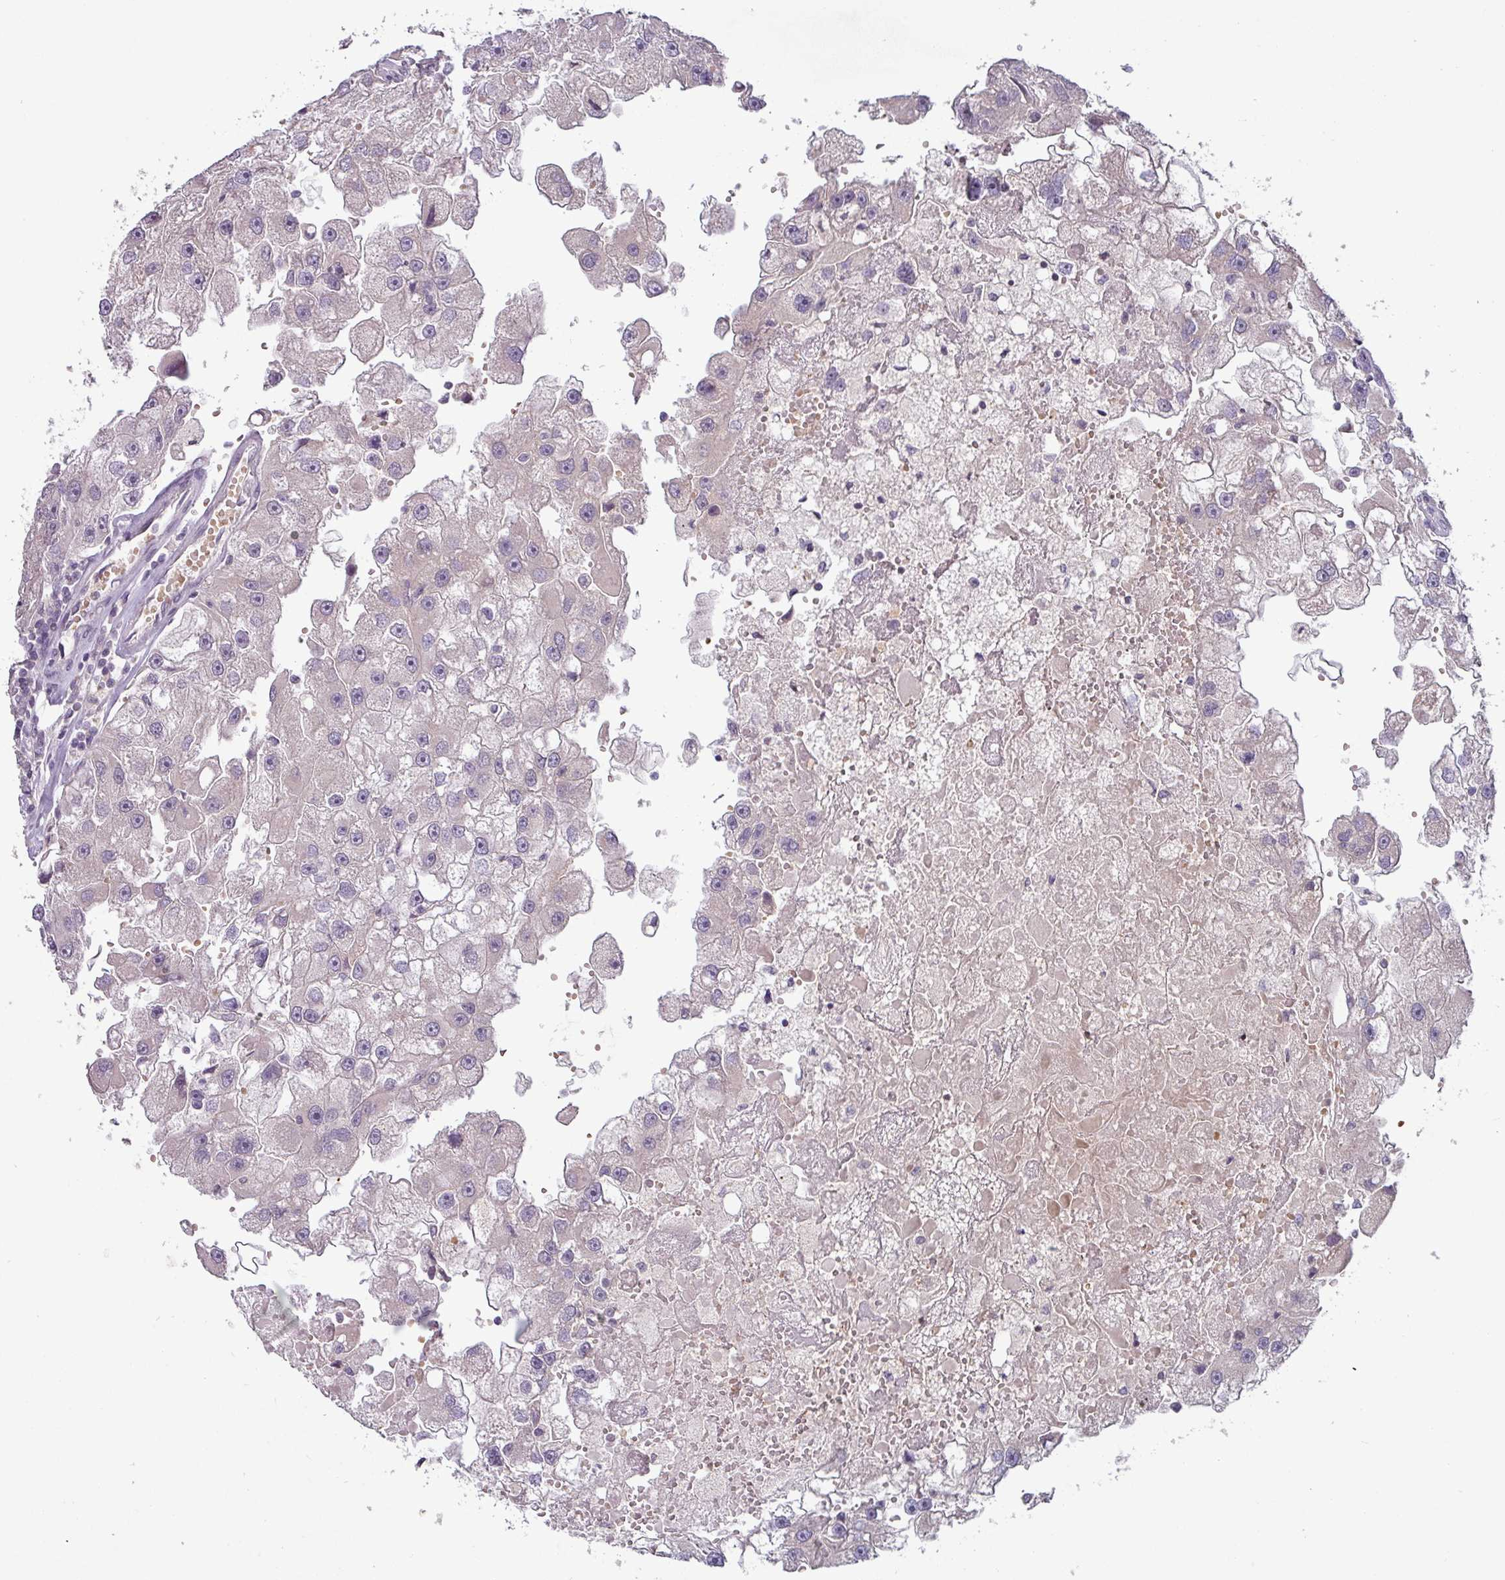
{"staining": {"intensity": "negative", "quantity": "none", "location": "none"}, "tissue": "renal cancer", "cell_type": "Tumor cells", "image_type": "cancer", "snomed": [{"axis": "morphology", "description": "Adenocarcinoma, NOS"}, {"axis": "topography", "description": "Kidney"}], "caption": "Tumor cells are negative for protein expression in human renal adenocarcinoma.", "gene": "SLC5A10", "patient": {"sex": "male", "age": 63}}